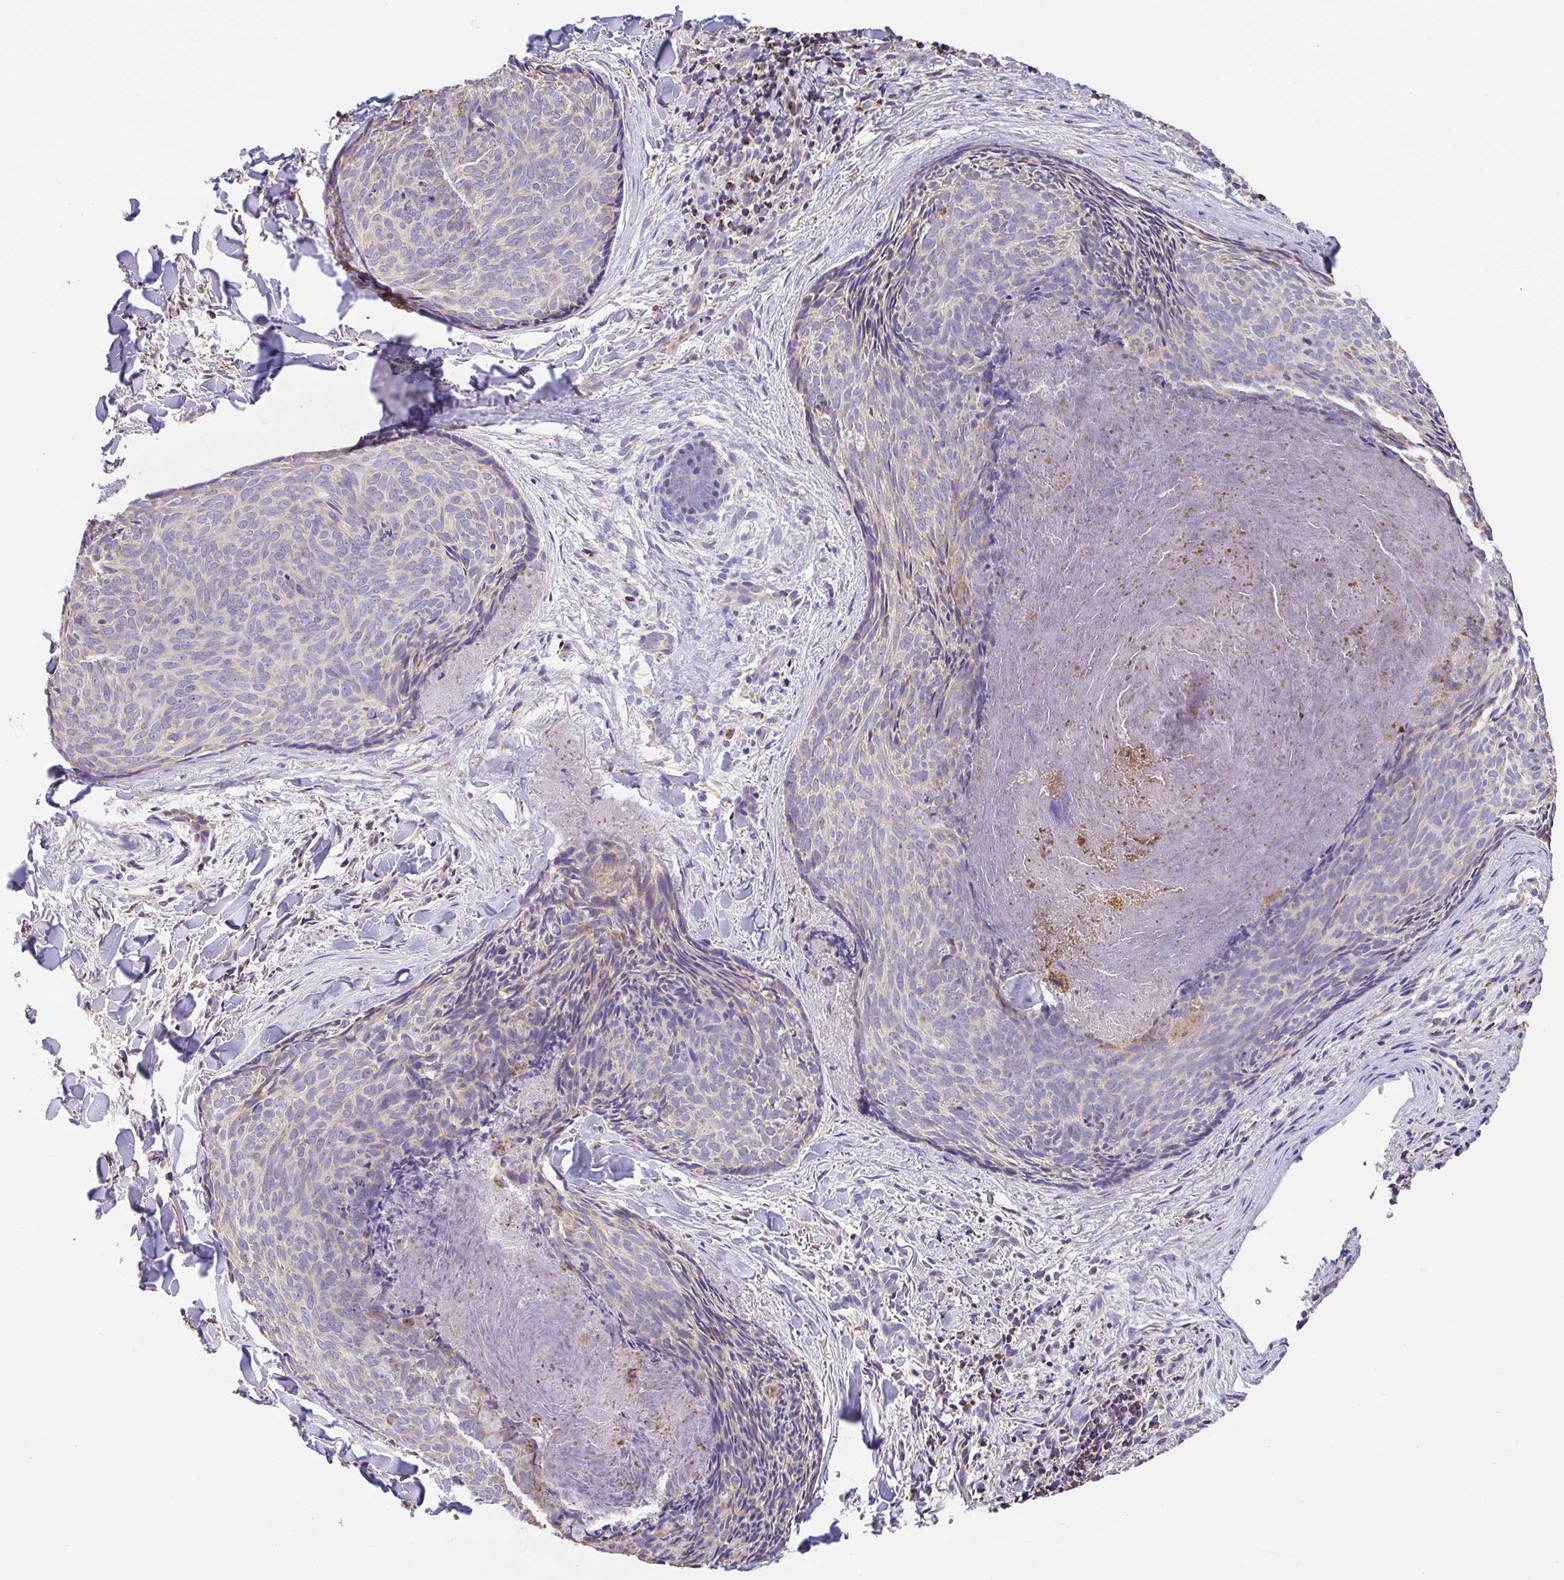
{"staining": {"intensity": "weak", "quantity": "<25%", "location": "cytoplasmic/membranous"}, "tissue": "skin cancer", "cell_type": "Tumor cells", "image_type": "cancer", "snomed": [{"axis": "morphology", "description": "Basal cell carcinoma"}, {"axis": "topography", "description": "Skin"}], "caption": "A photomicrograph of basal cell carcinoma (skin) stained for a protein demonstrates no brown staining in tumor cells.", "gene": "GINM1", "patient": {"sex": "female", "age": 82}}